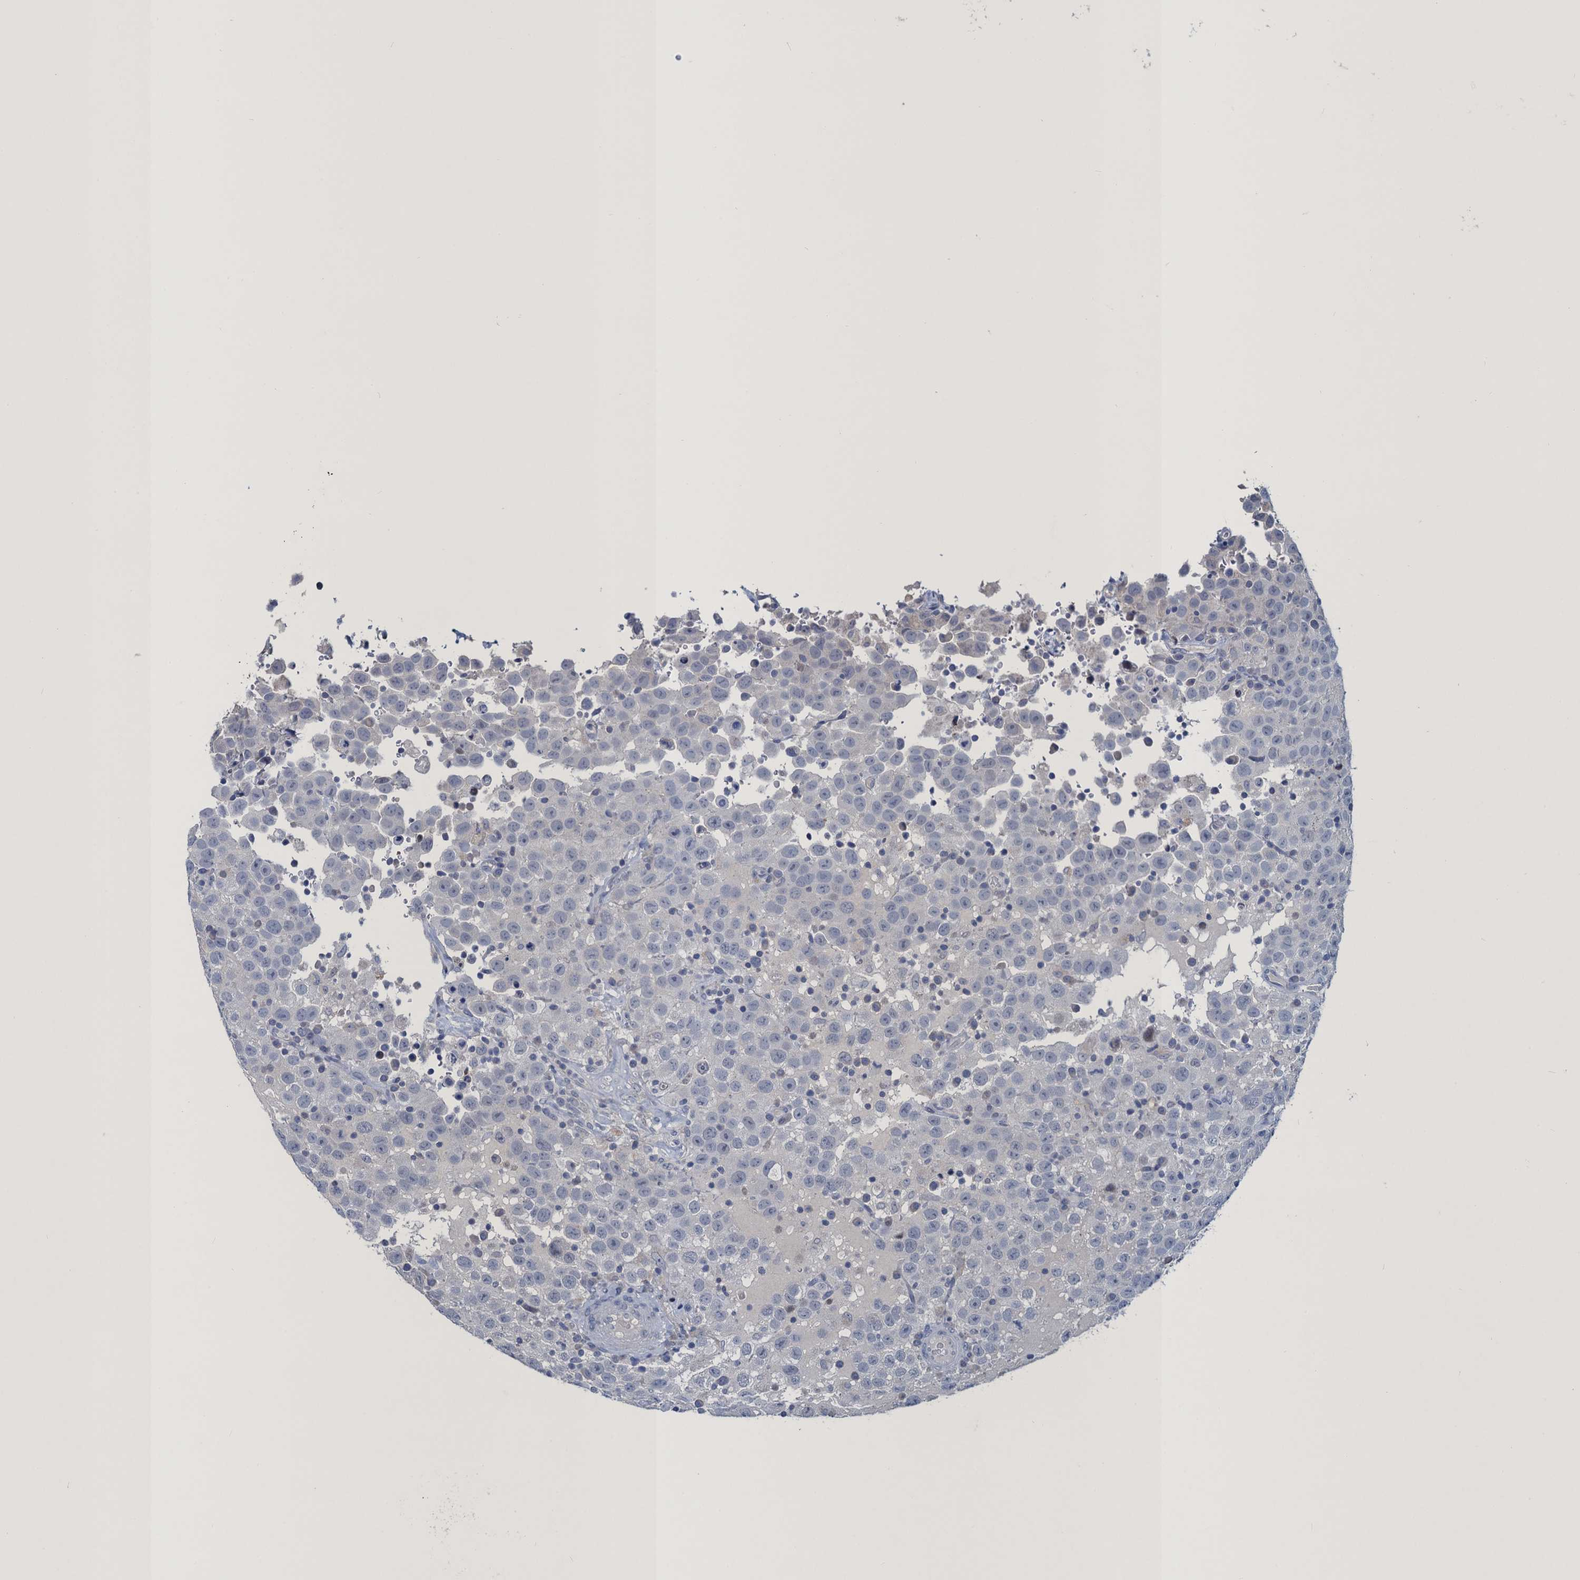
{"staining": {"intensity": "negative", "quantity": "none", "location": "none"}, "tissue": "testis cancer", "cell_type": "Tumor cells", "image_type": "cancer", "snomed": [{"axis": "morphology", "description": "Seminoma, NOS"}, {"axis": "topography", "description": "Testis"}], "caption": "A high-resolution image shows IHC staining of seminoma (testis), which reveals no significant expression in tumor cells.", "gene": "ATOSA", "patient": {"sex": "male", "age": 41}}